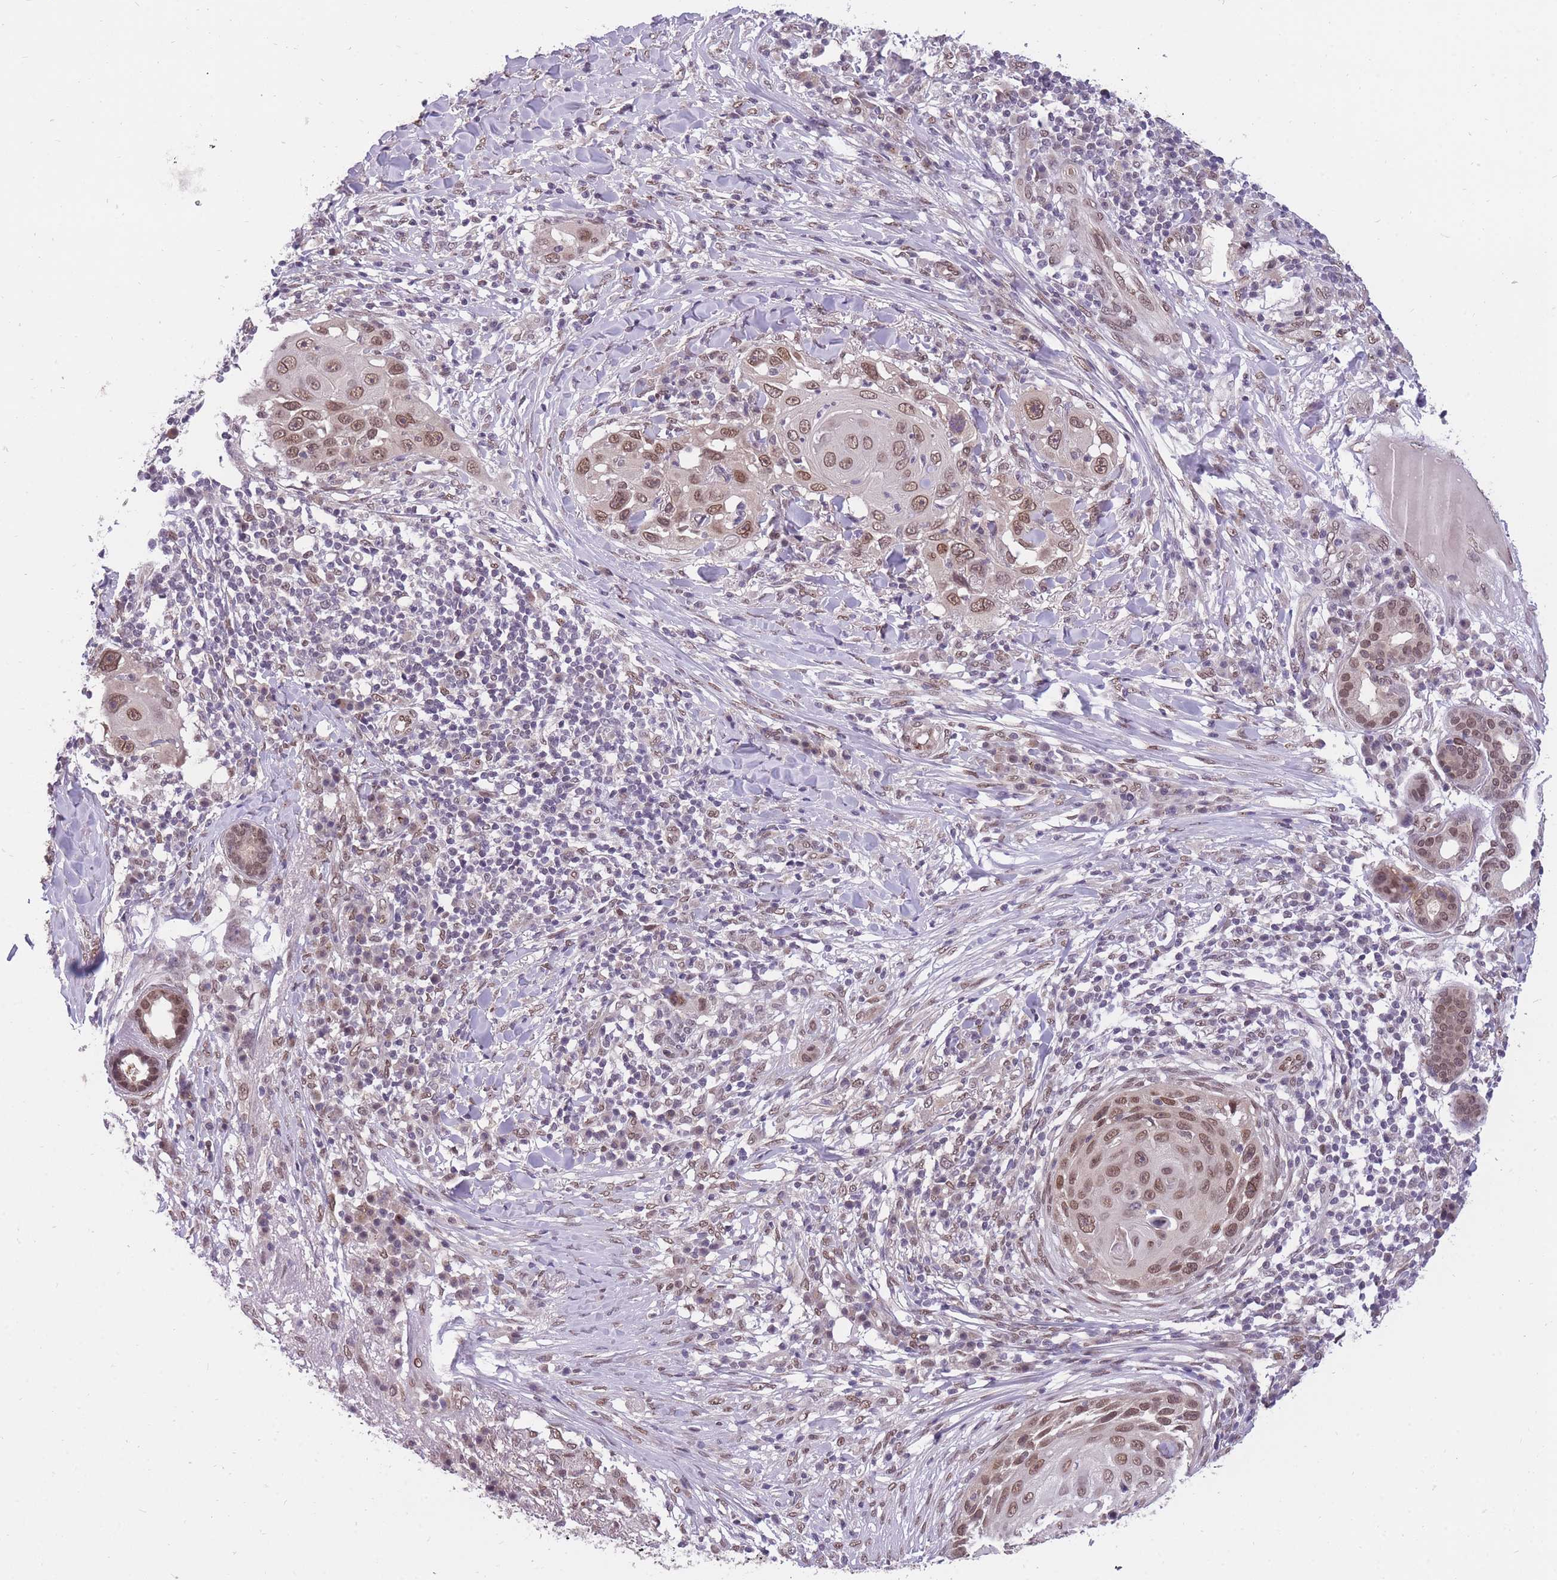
{"staining": {"intensity": "moderate", "quantity": ">75%", "location": "nuclear"}, "tissue": "skin cancer", "cell_type": "Tumor cells", "image_type": "cancer", "snomed": [{"axis": "morphology", "description": "Squamous cell carcinoma, NOS"}, {"axis": "topography", "description": "Skin"}], "caption": "This photomicrograph exhibits skin cancer (squamous cell carcinoma) stained with immunohistochemistry (IHC) to label a protein in brown. The nuclear of tumor cells show moderate positivity for the protein. Nuclei are counter-stained blue.", "gene": "CDIP1", "patient": {"sex": "female", "age": 44}}